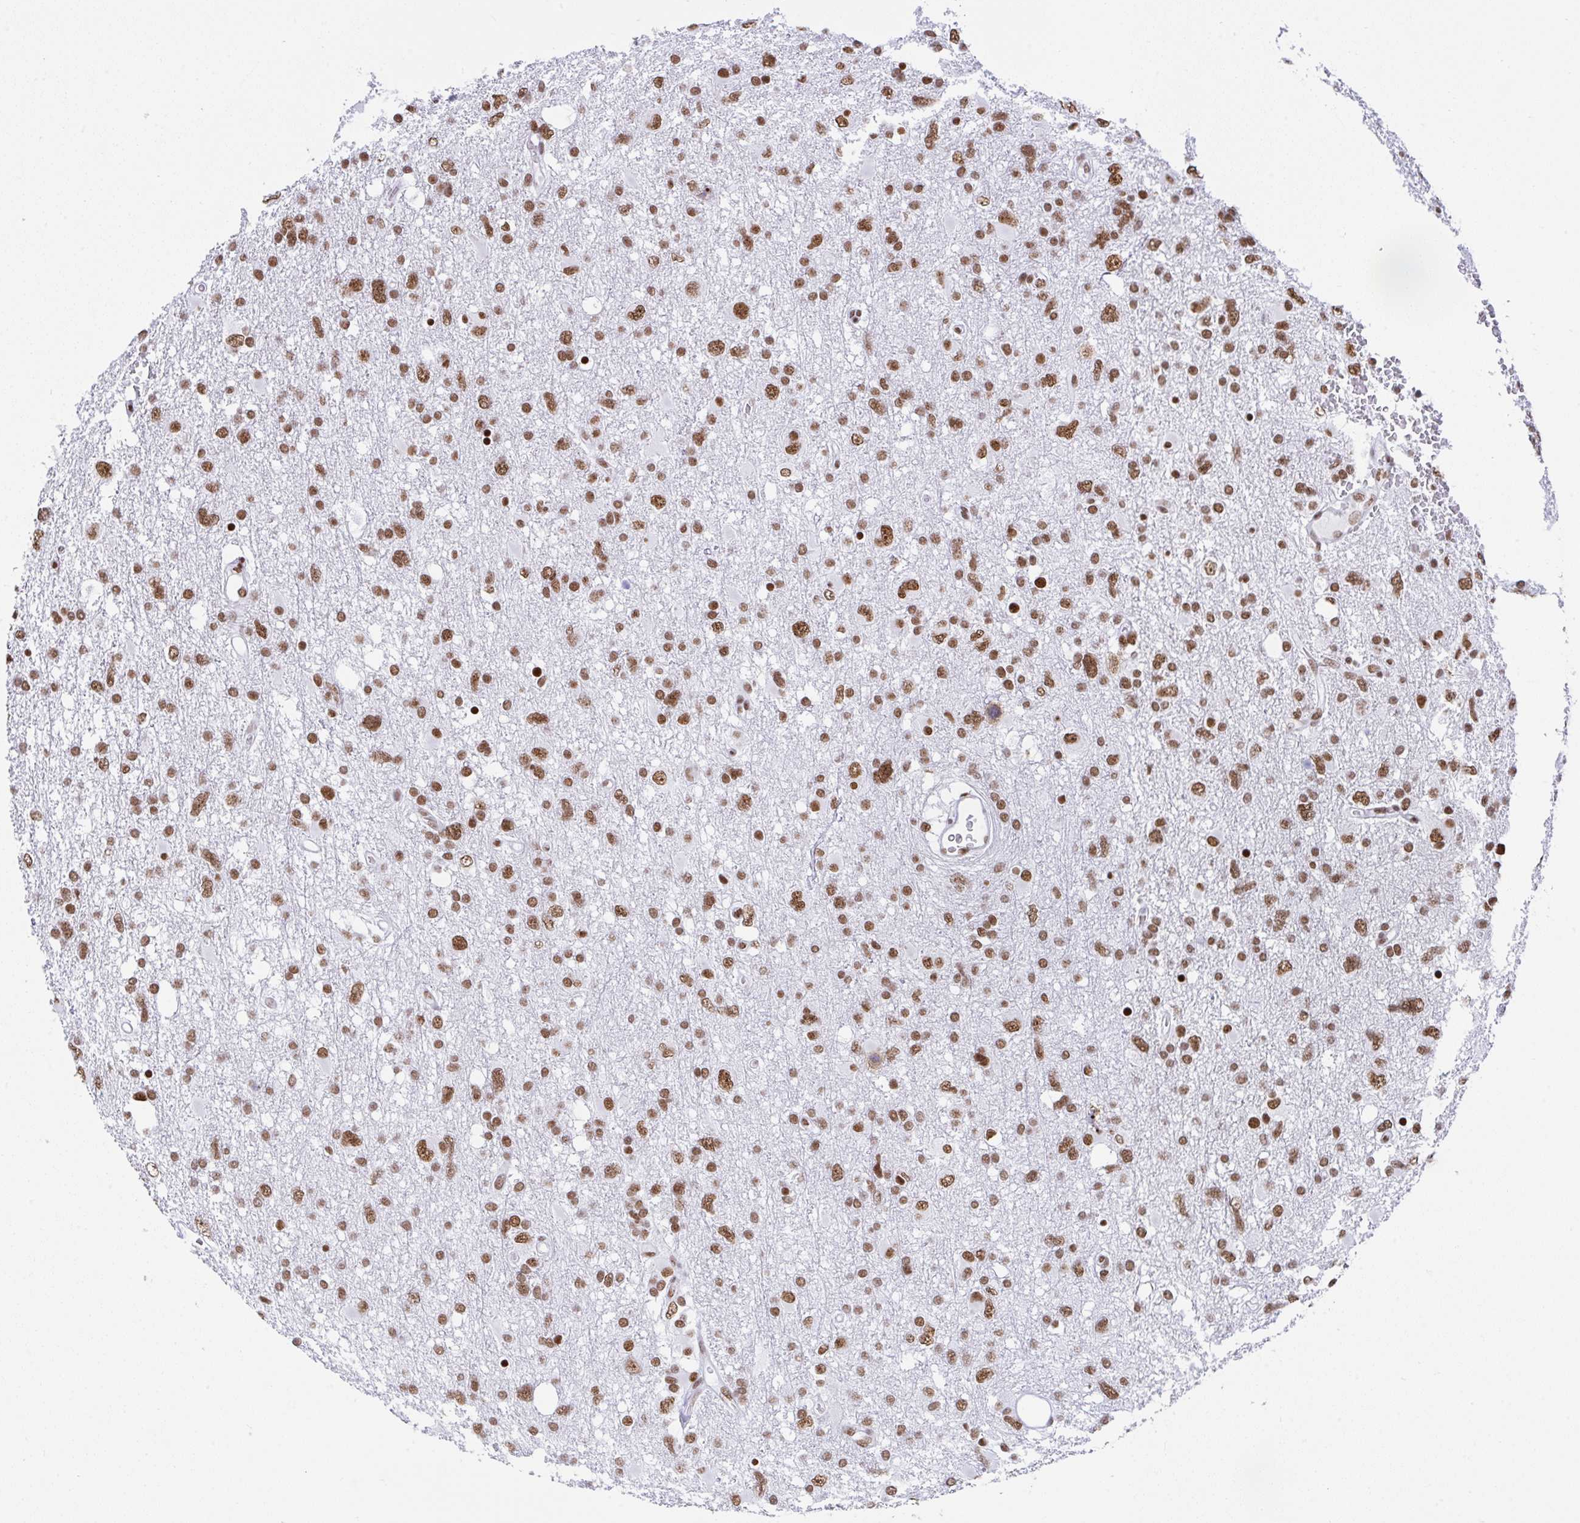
{"staining": {"intensity": "moderate", "quantity": ">75%", "location": "nuclear"}, "tissue": "glioma", "cell_type": "Tumor cells", "image_type": "cancer", "snomed": [{"axis": "morphology", "description": "Glioma, malignant, High grade"}, {"axis": "topography", "description": "Brain"}], "caption": "Tumor cells demonstrate medium levels of moderate nuclear staining in about >75% of cells in human glioma.", "gene": "DDX52", "patient": {"sex": "male", "age": 61}}